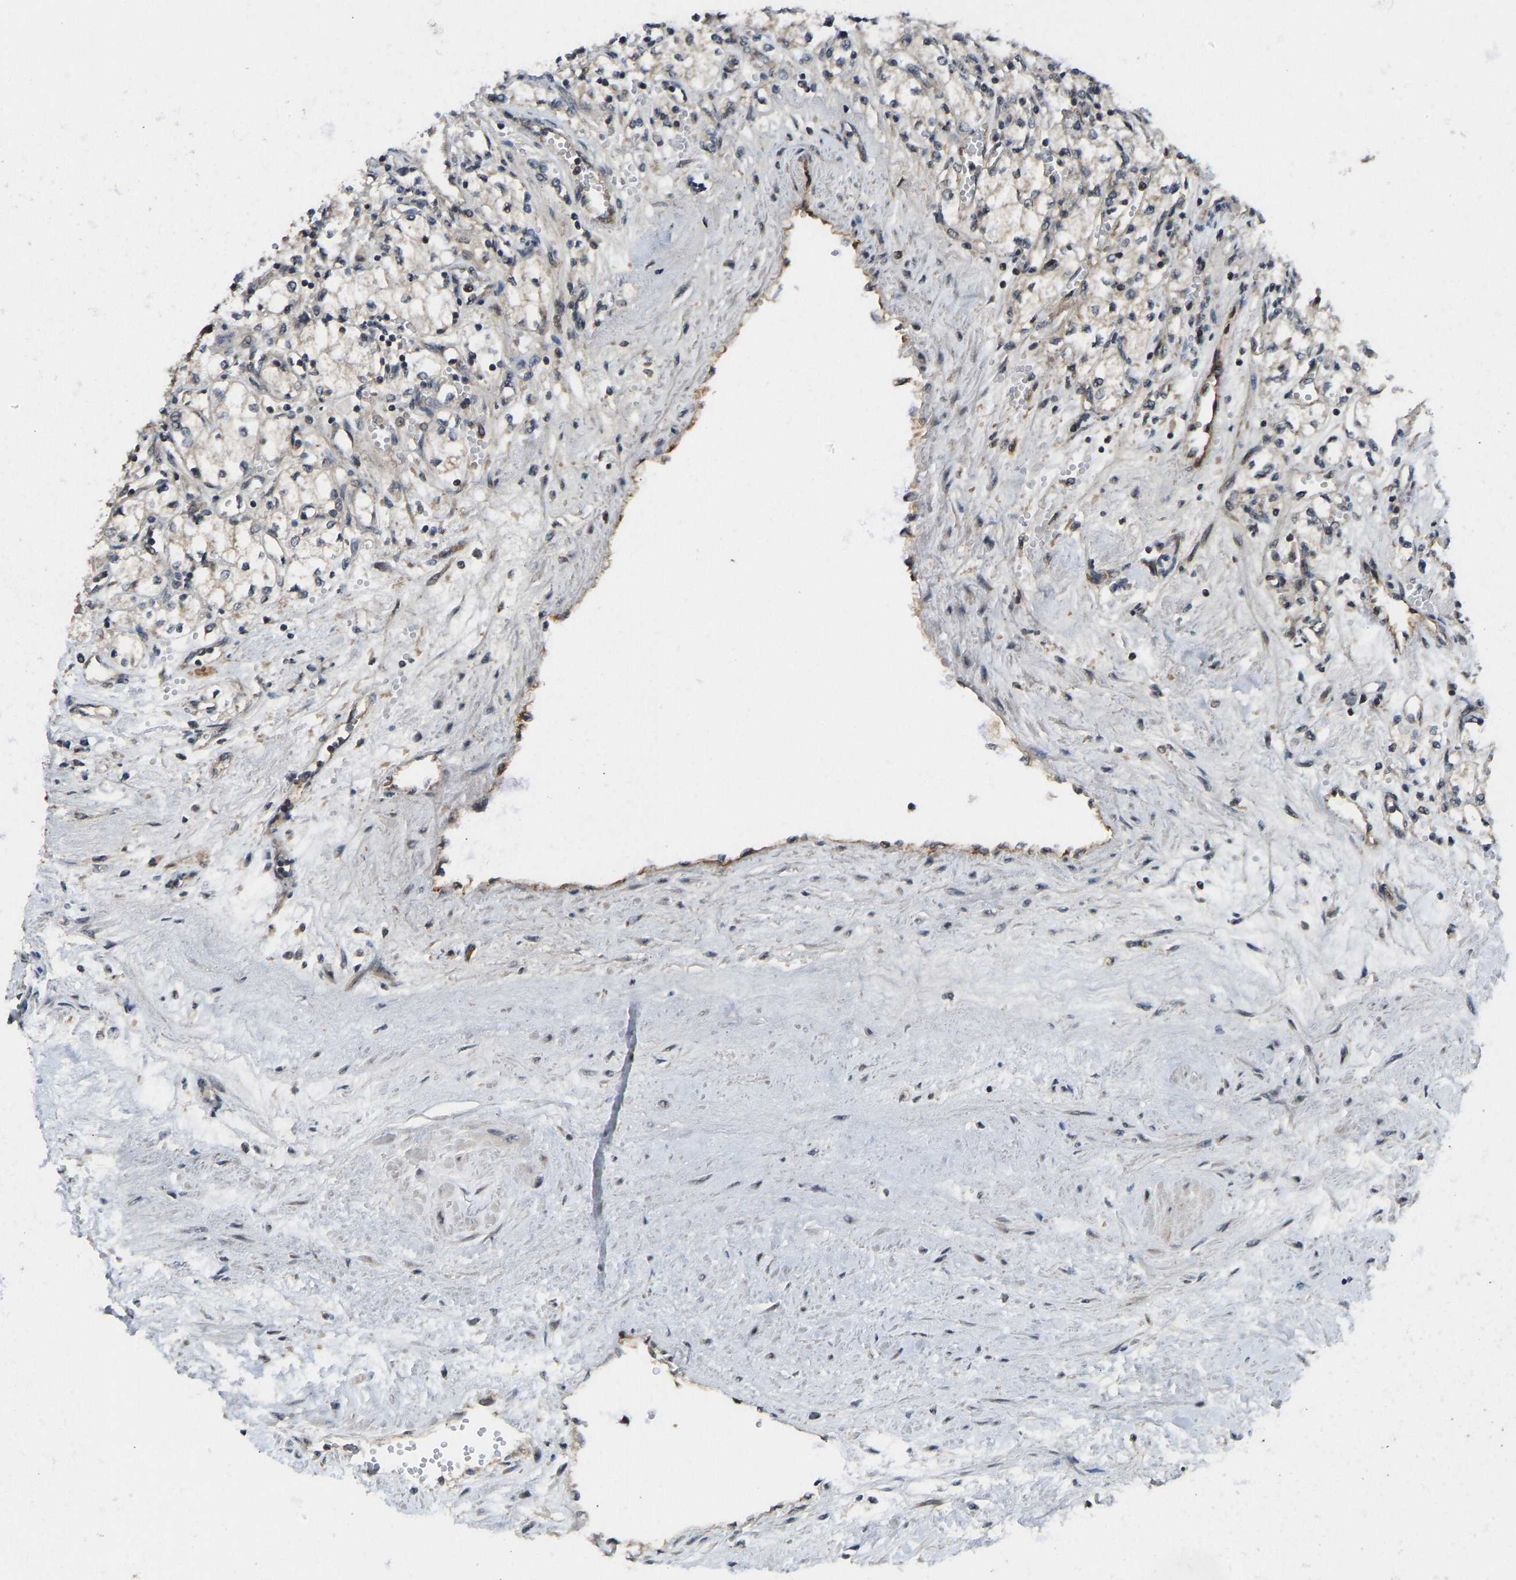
{"staining": {"intensity": "negative", "quantity": "none", "location": "none"}, "tissue": "renal cancer", "cell_type": "Tumor cells", "image_type": "cancer", "snomed": [{"axis": "morphology", "description": "Adenocarcinoma, NOS"}, {"axis": "topography", "description": "Kidney"}], "caption": "Immunohistochemical staining of adenocarcinoma (renal) exhibits no significant staining in tumor cells.", "gene": "NDRG3", "patient": {"sex": "male", "age": 59}}